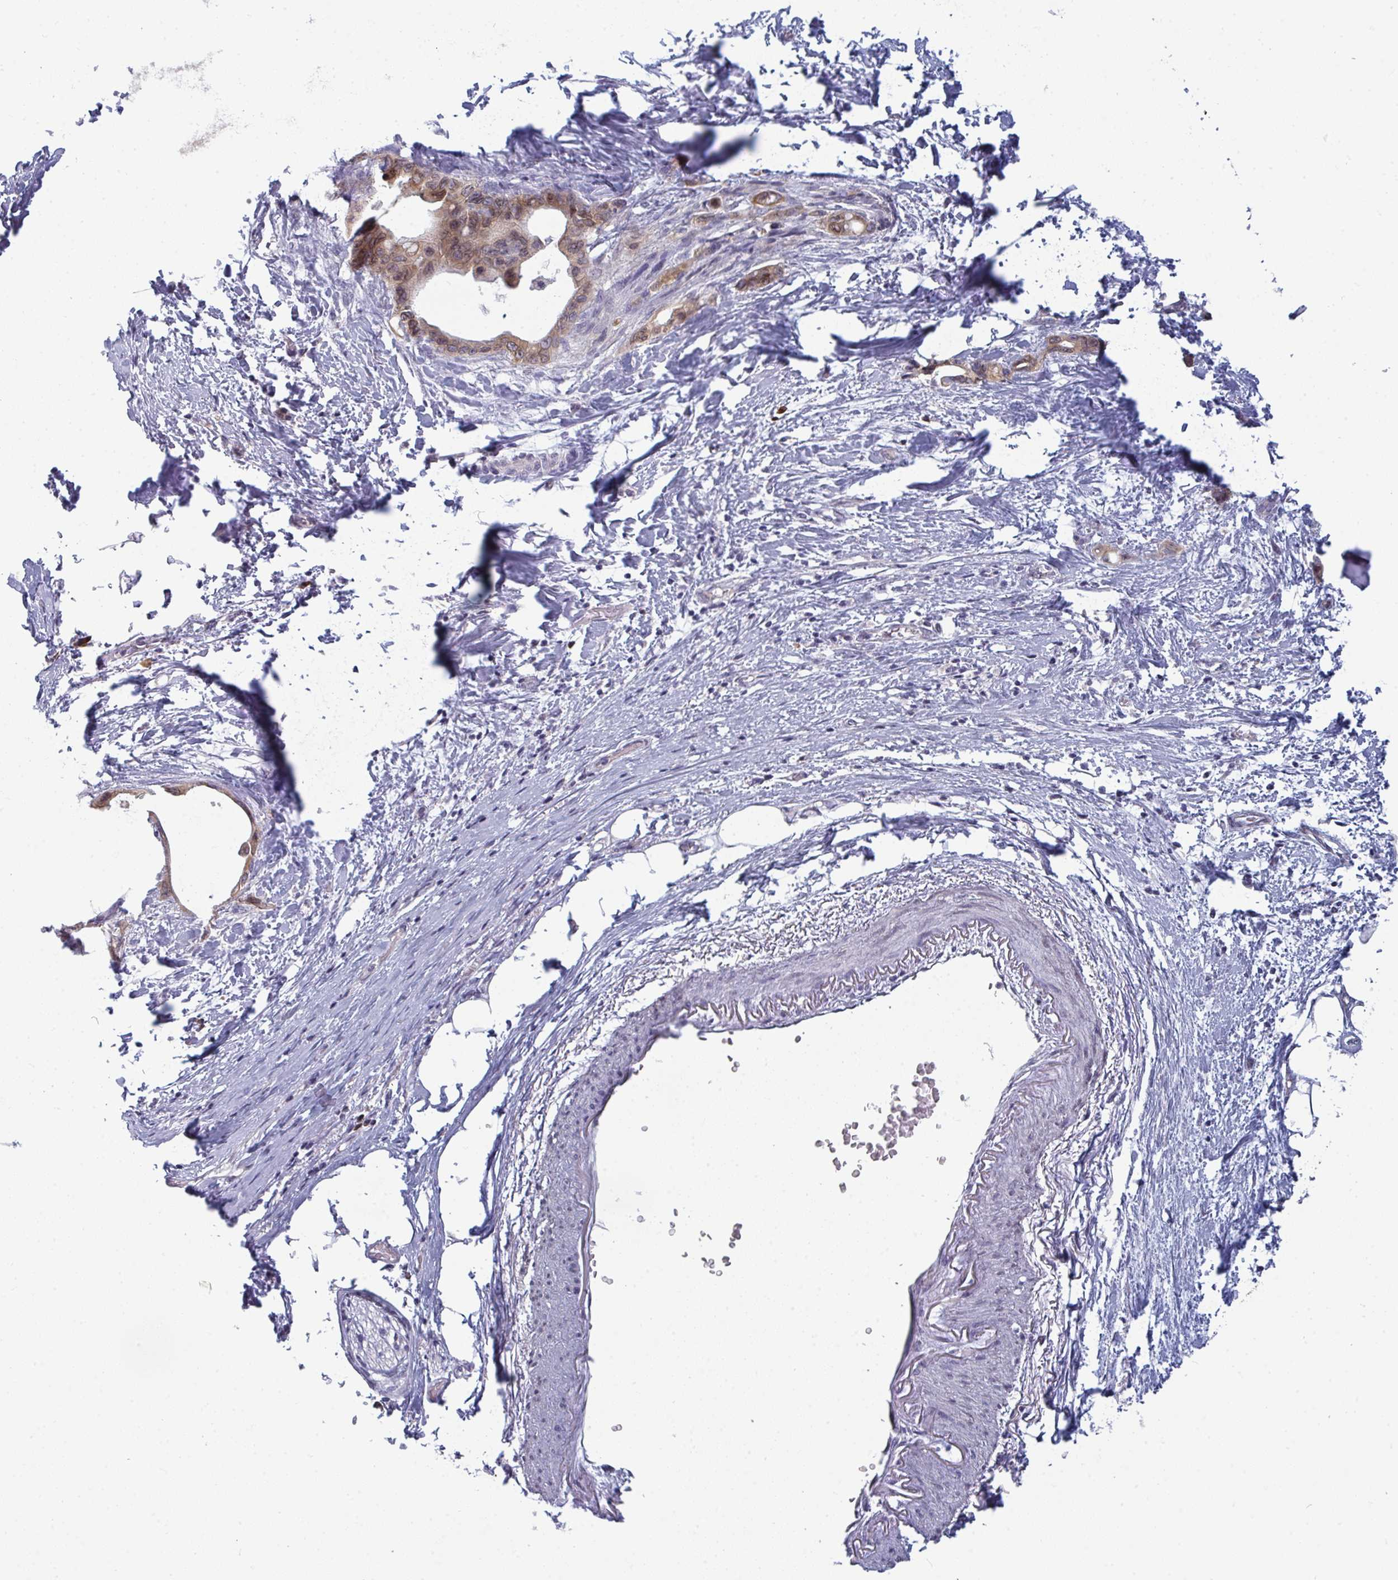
{"staining": {"intensity": "moderate", "quantity": ">75%", "location": "cytoplasmic/membranous"}, "tissue": "stomach cancer", "cell_type": "Tumor cells", "image_type": "cancer", "snomed": [{"axis": "morphology", "description": "Adenocarcinoma, NOS"}, {"axis": "topography", "description": "Stomach, upper"}], "caption": "DAB immunohistochemical staining of human stomach cancer displays moderate cytoplasmic/membranous protein positivity in approximately >75% of tumor cells.", "gene": "LYSMD4", "patient": {"sex": "male", "age": 62}}